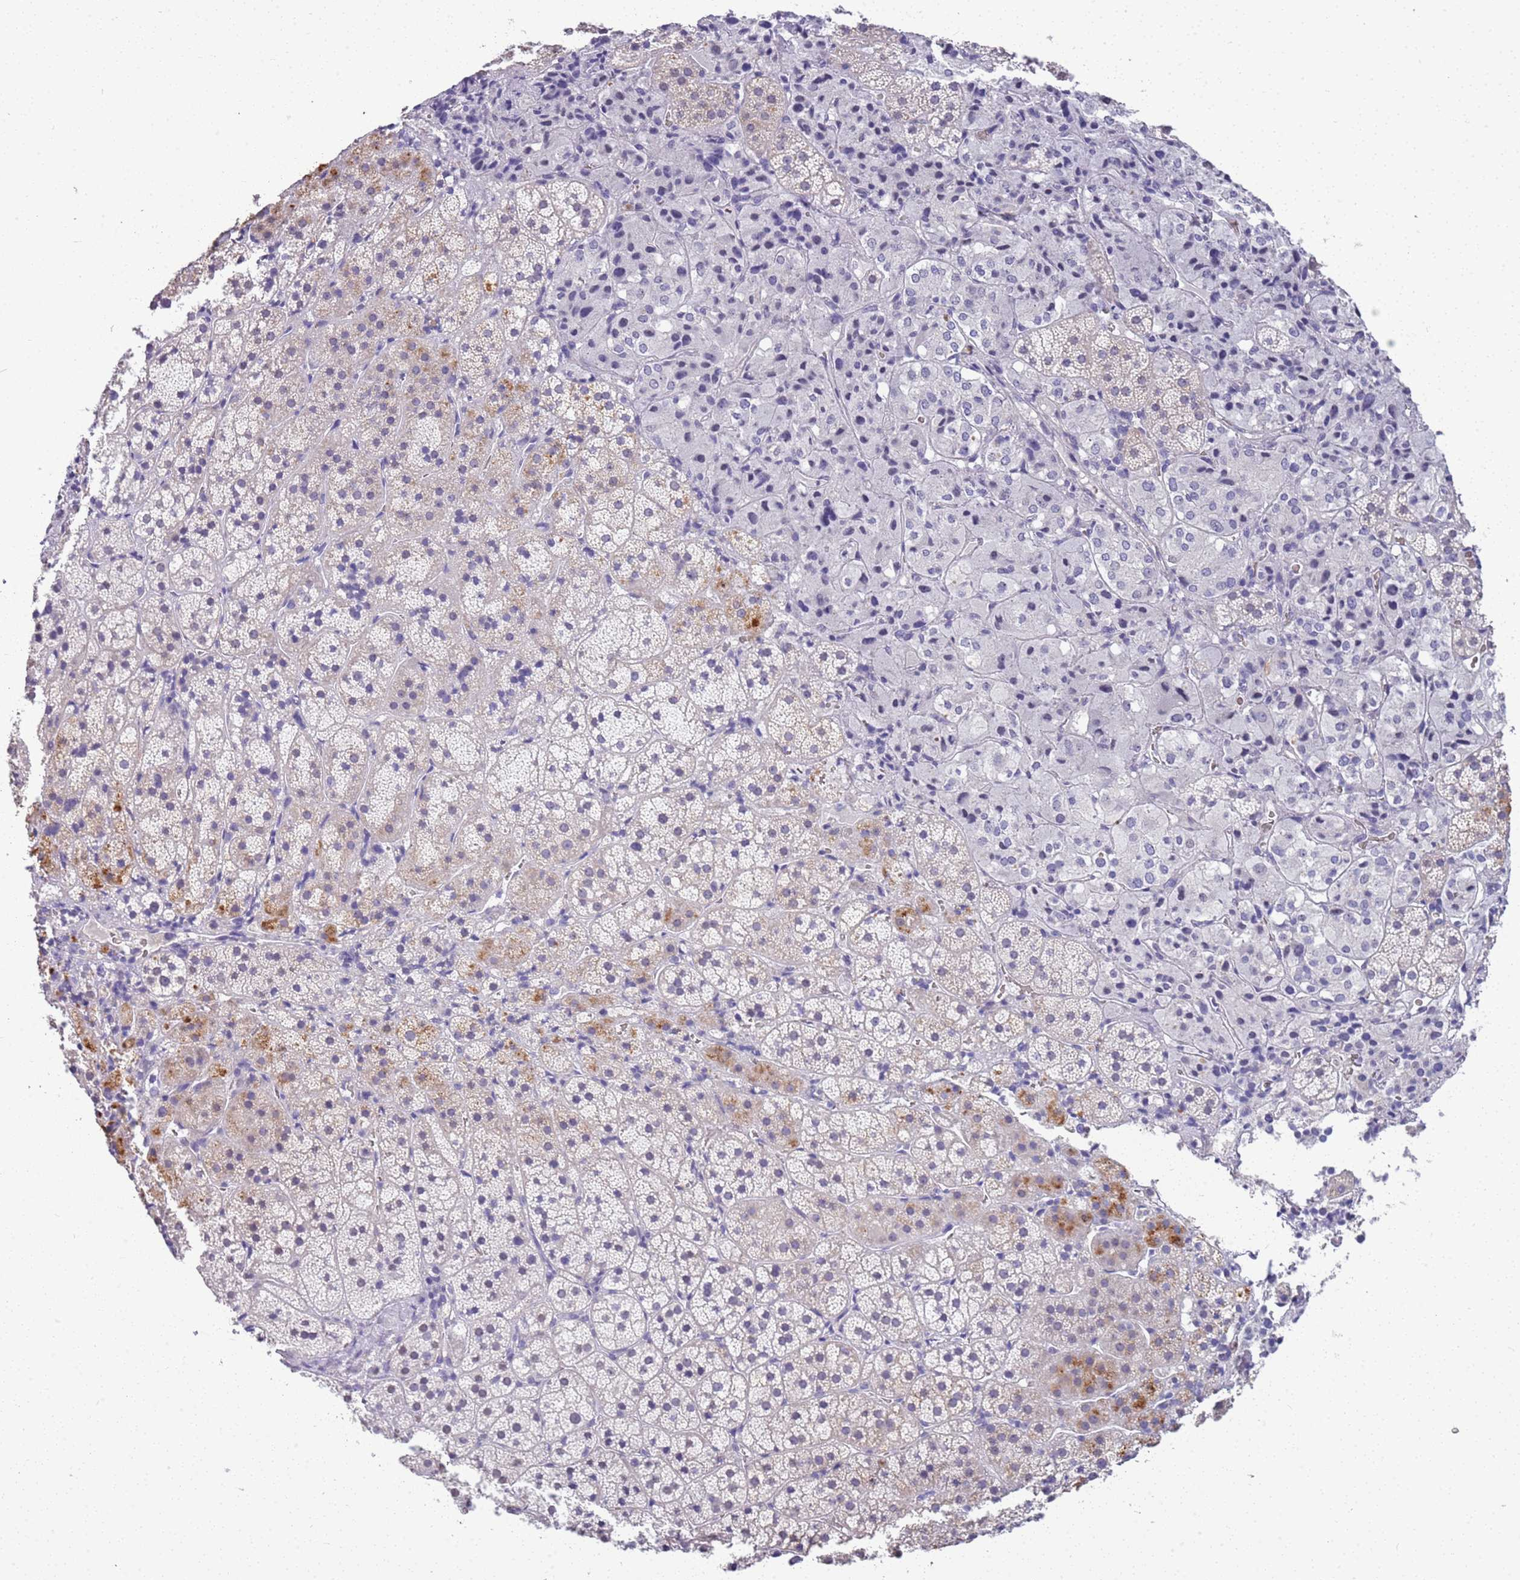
{"staining": {"intensity": "moderate", "quantity": "<25%", "location": "cytoplasmic/membranous"}, "tissue": "adrenal gland", "cell_type": "Glandular cells", "image_type": "normal", "snomed": [{"axis": "morphology", "description": "Normal tissue, NOS"}, {"axis": "topography", "description": "Adrenal gland"}], "caption": "The histopathology image exhibits staining of benign adrenal gland, revealing moderate cytoplasmic/membranous protein staining (brown color) within glandular cells. Nuclei are stained in blue.", "gene": "CTRC", "patient": {"sex": "female", "age": 44}}